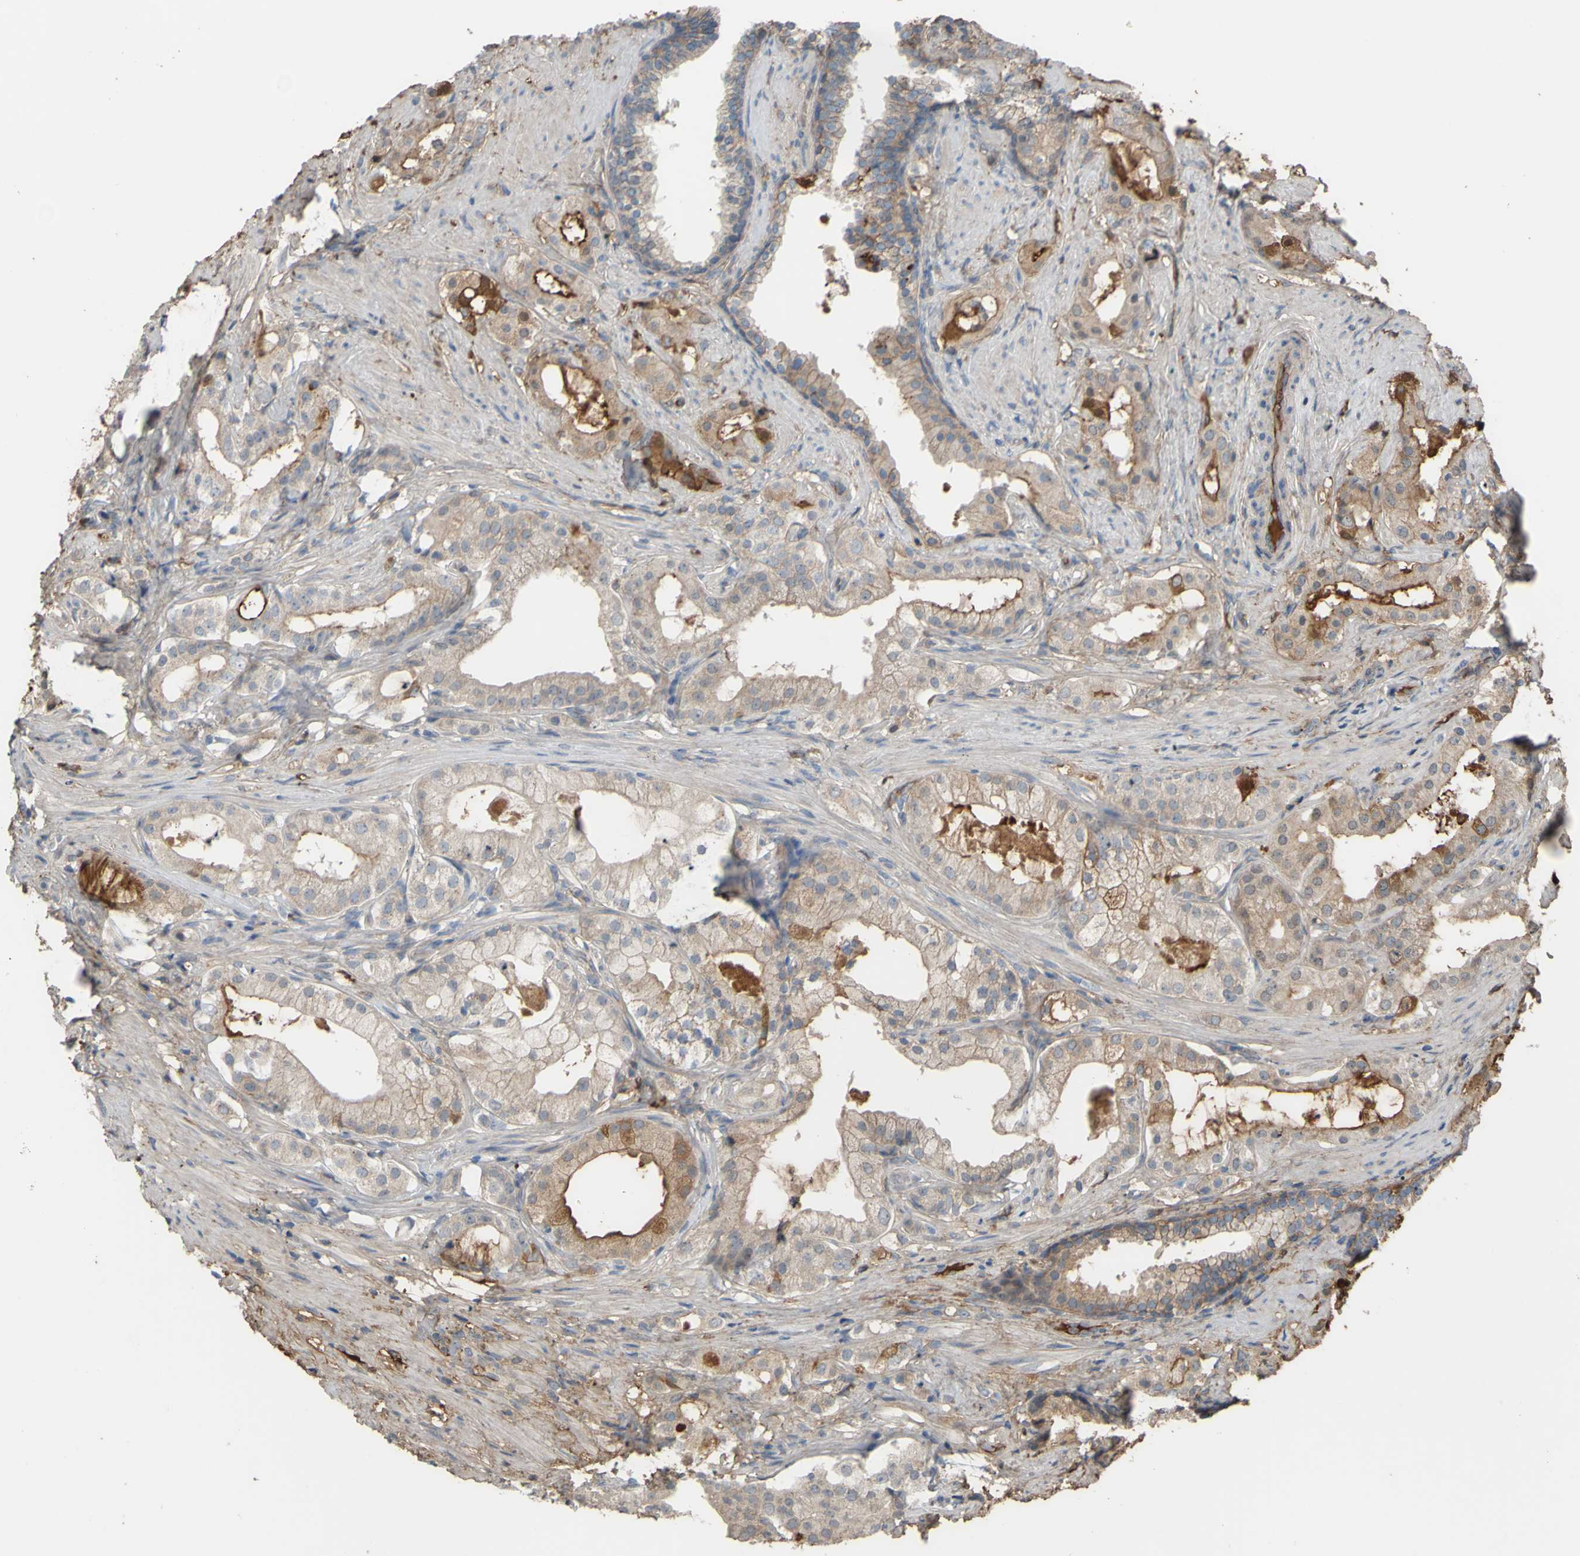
{"staining": {"intensity": "weak", "quantity": "25%-75%", "location": "cytoplasmic/membranous"}, "tissue": "prostate cancer", "cell_type": "Tumor cells", "image_type": "cancer", "snomed": [{"axis": "morphology", "description": "Adenocarcinoma, Low grade"}, {"axis": "topography", "description": "Prostate"}], "caption": "Immunohistochemical staining of human prostate cancer (adenocarcinoma (low-grade)) shows low levels of weak cytoplasmic/membranous expression in approximately 25%-75% of tumor cells.", "gene": "PTGDS", "patient": {"sex": "male", "age": 59}}